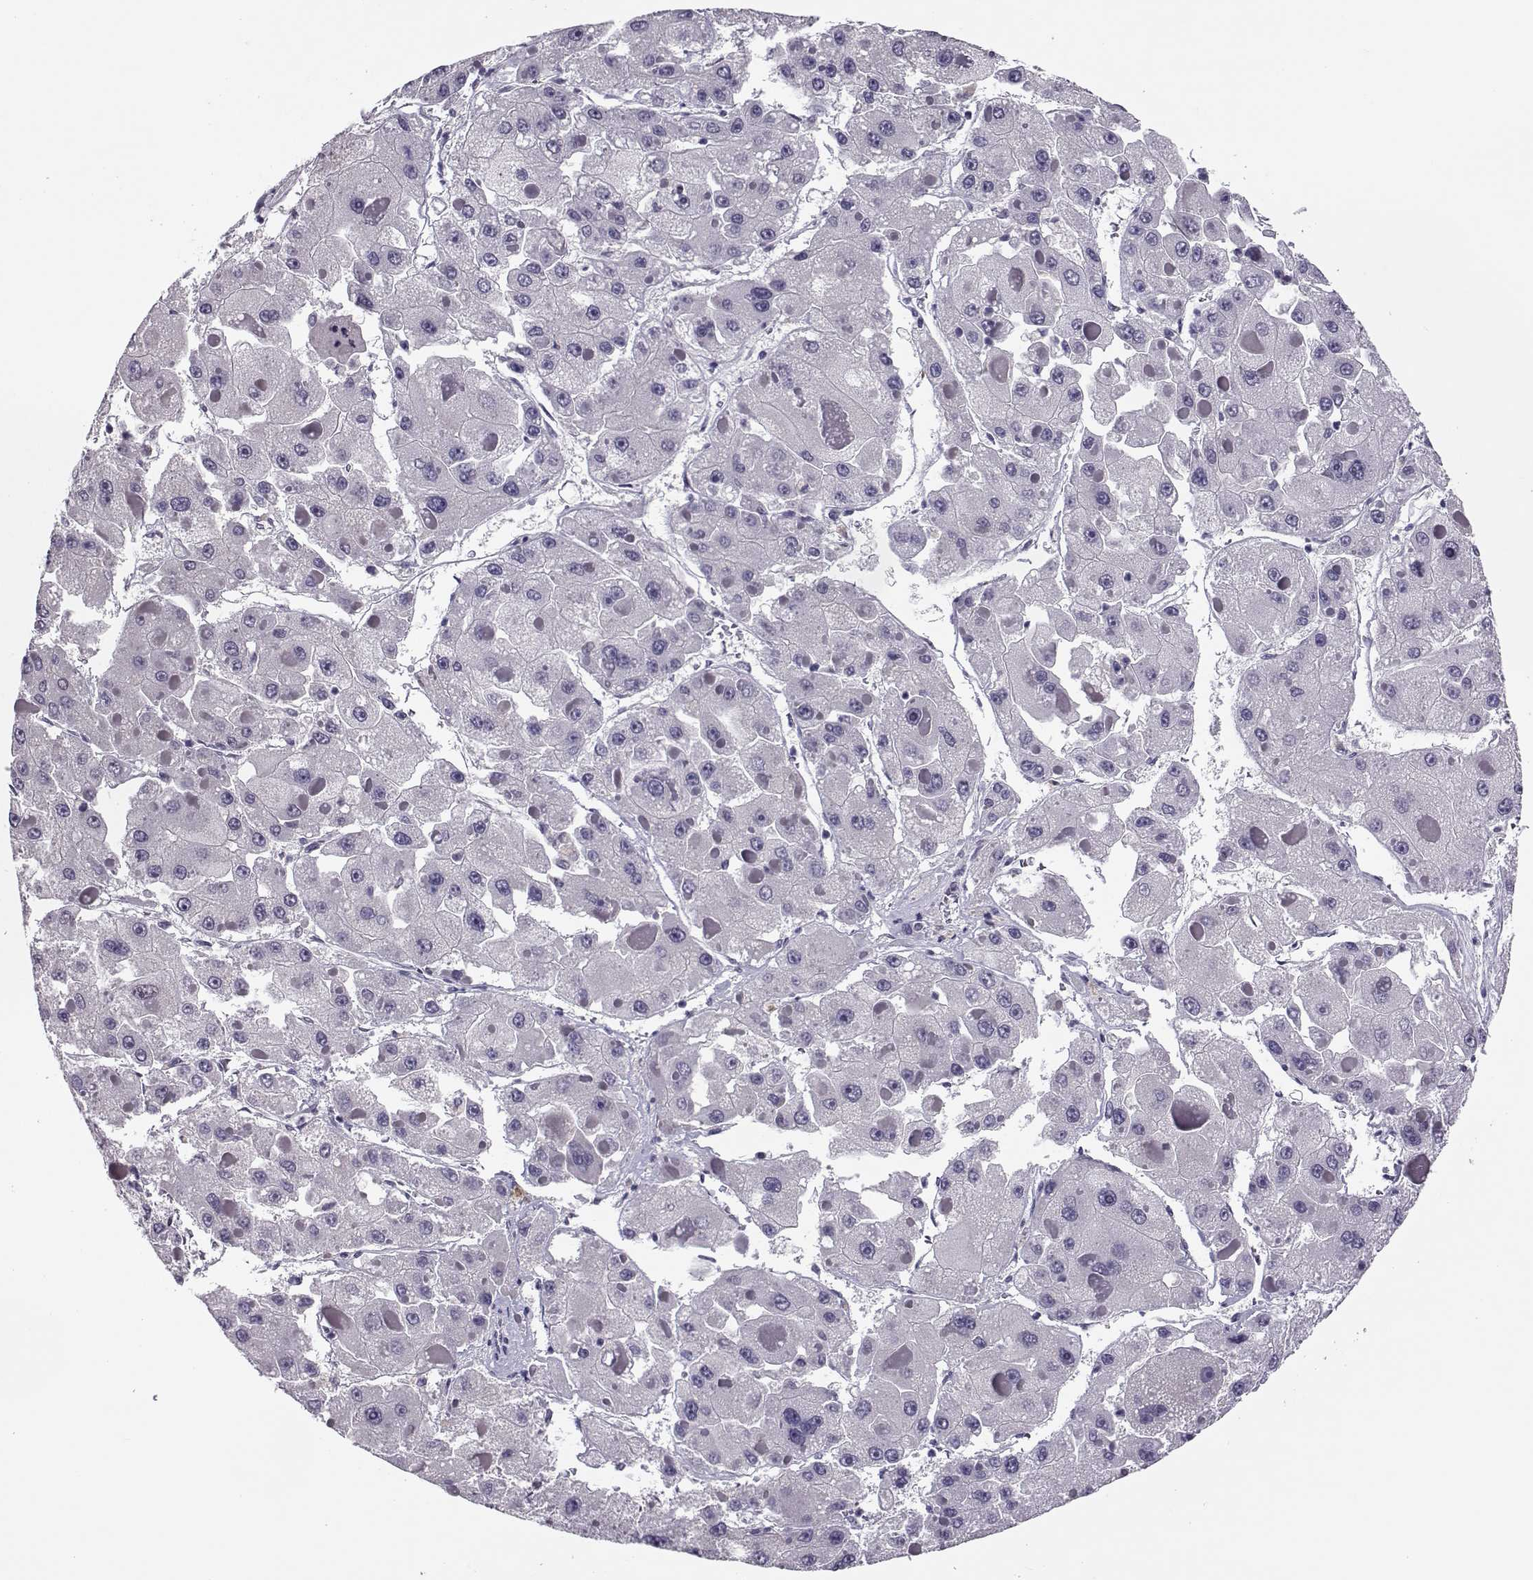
{"staining": {"intensity": "negative", "quantity": "none", "location": "none"}, "tissue": "liver cancer", "cell_type": "Tumor cells", "image_type": "cancer", "snomed": [{"axis": "morphology", "description": "Carcinoma, Hepatocellular, NOS"}, {"axis": "topography", "description": "Liver"}], "caption": "Tumor cells show no significant positivity in liver cancer (hepatocellular carcinoma). Brightfield microscopy of immunohistochemistry stained with DAB (3,3'-diaminobenzidine) (brown) and hematoxylin (blue), captured at high magnification.", "gene": "ASRGL1", "patient": {"sex": "female", "age": 73}}